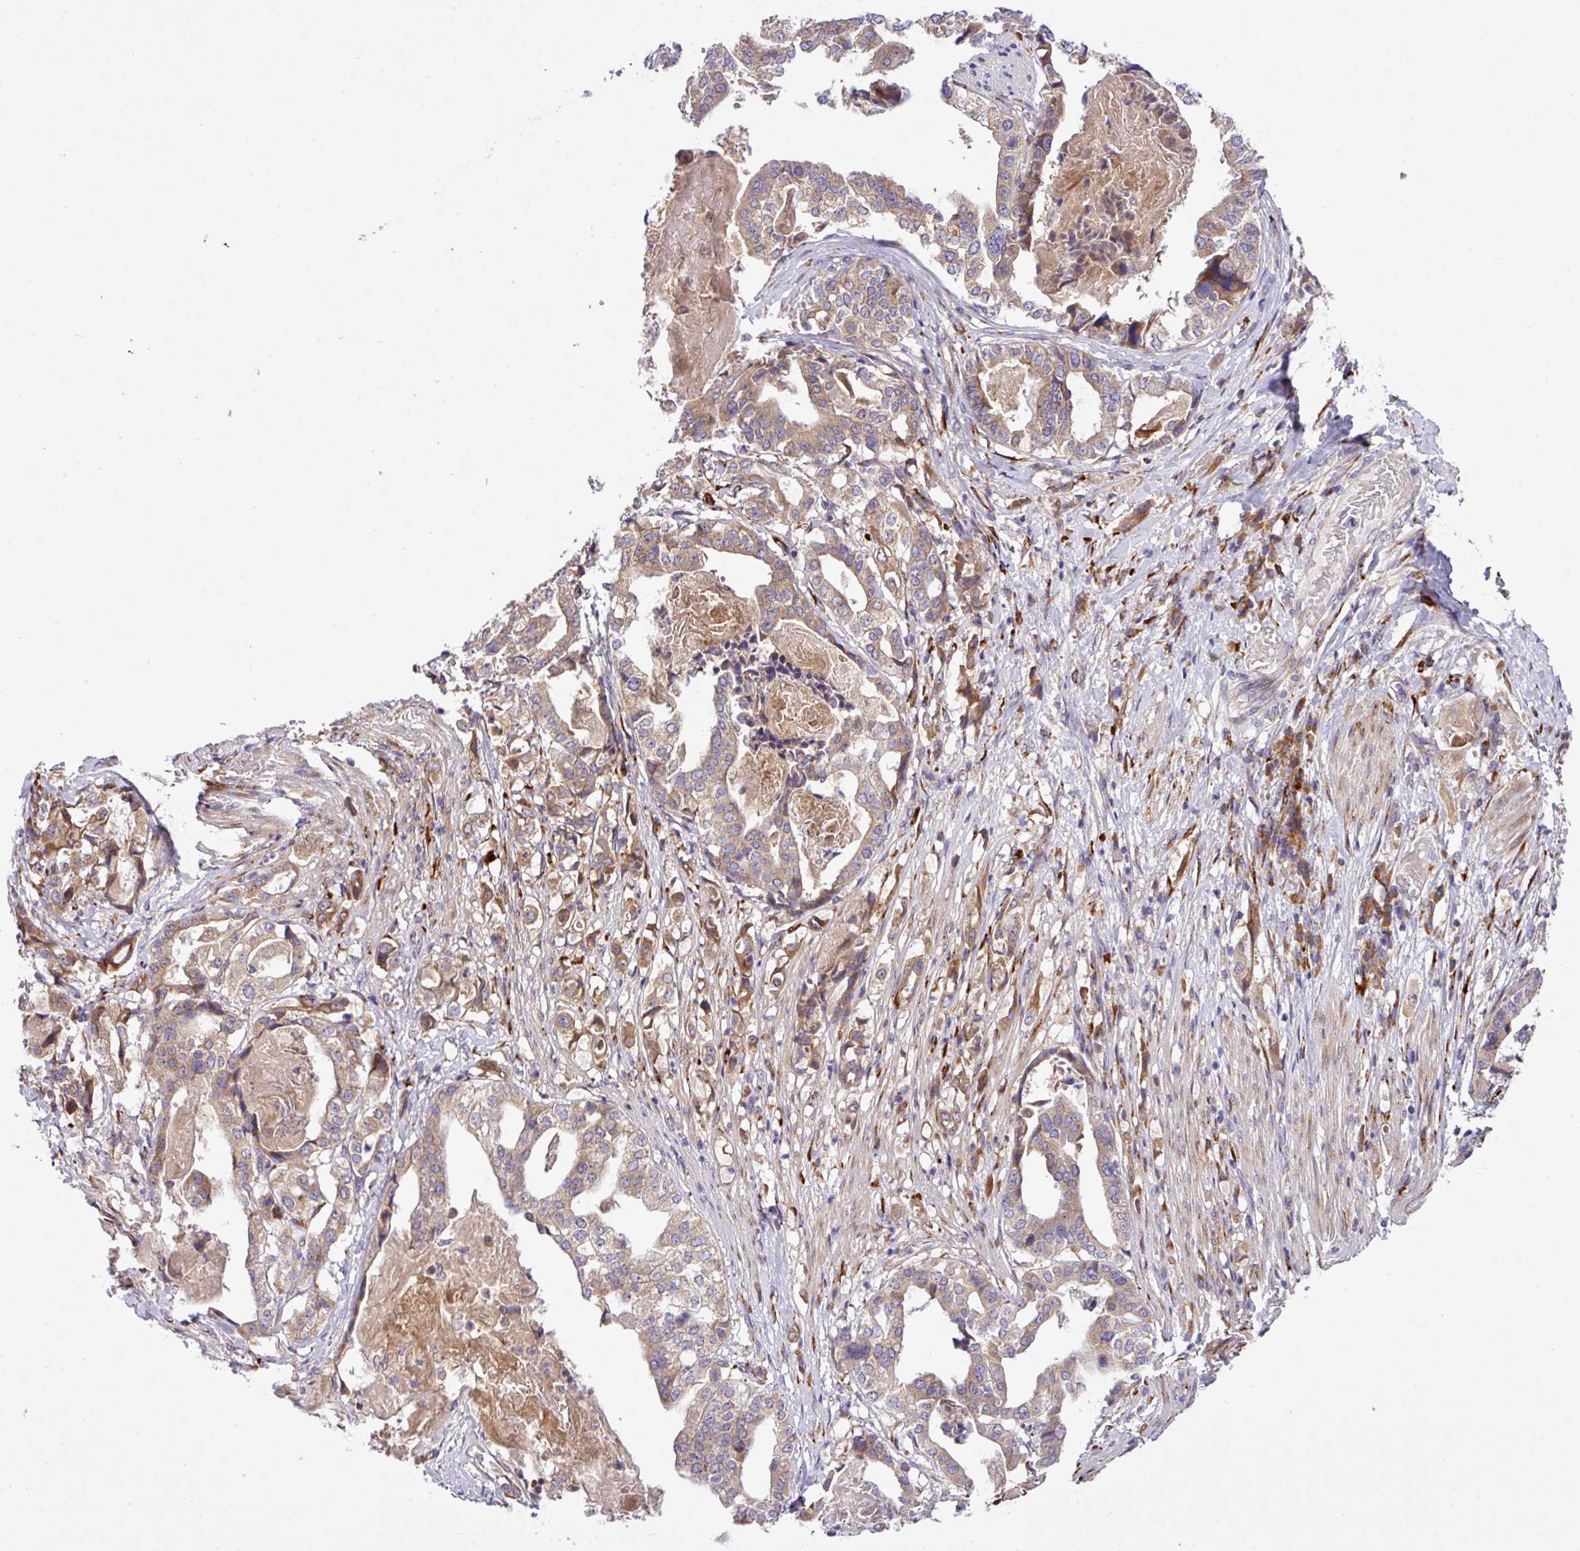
{"staining": {"intensity": "moderate", "quantity": ">75%", "location": "cytoplasmic/membranous"}, "tissue": "stomach cancer", "cell_type": "Tumor cells", "image_type": "cancer", "snomed": [{"axis": "morphology", "description": "Adenocarcinoma, NOS"}, {"axis": "topography", "description": "Stomach"}], "caption": "A medium amount of moderate cytoplasmic/membranous positivity is seen in approximately >75% of tumor cells in stomach adenocarcinoma tissue. Immunohistochemistry stains the protein in brown and the nuclei are stained blue.", "gene": "TM2D2", "patient": {"sex": "male", "age": 48}}